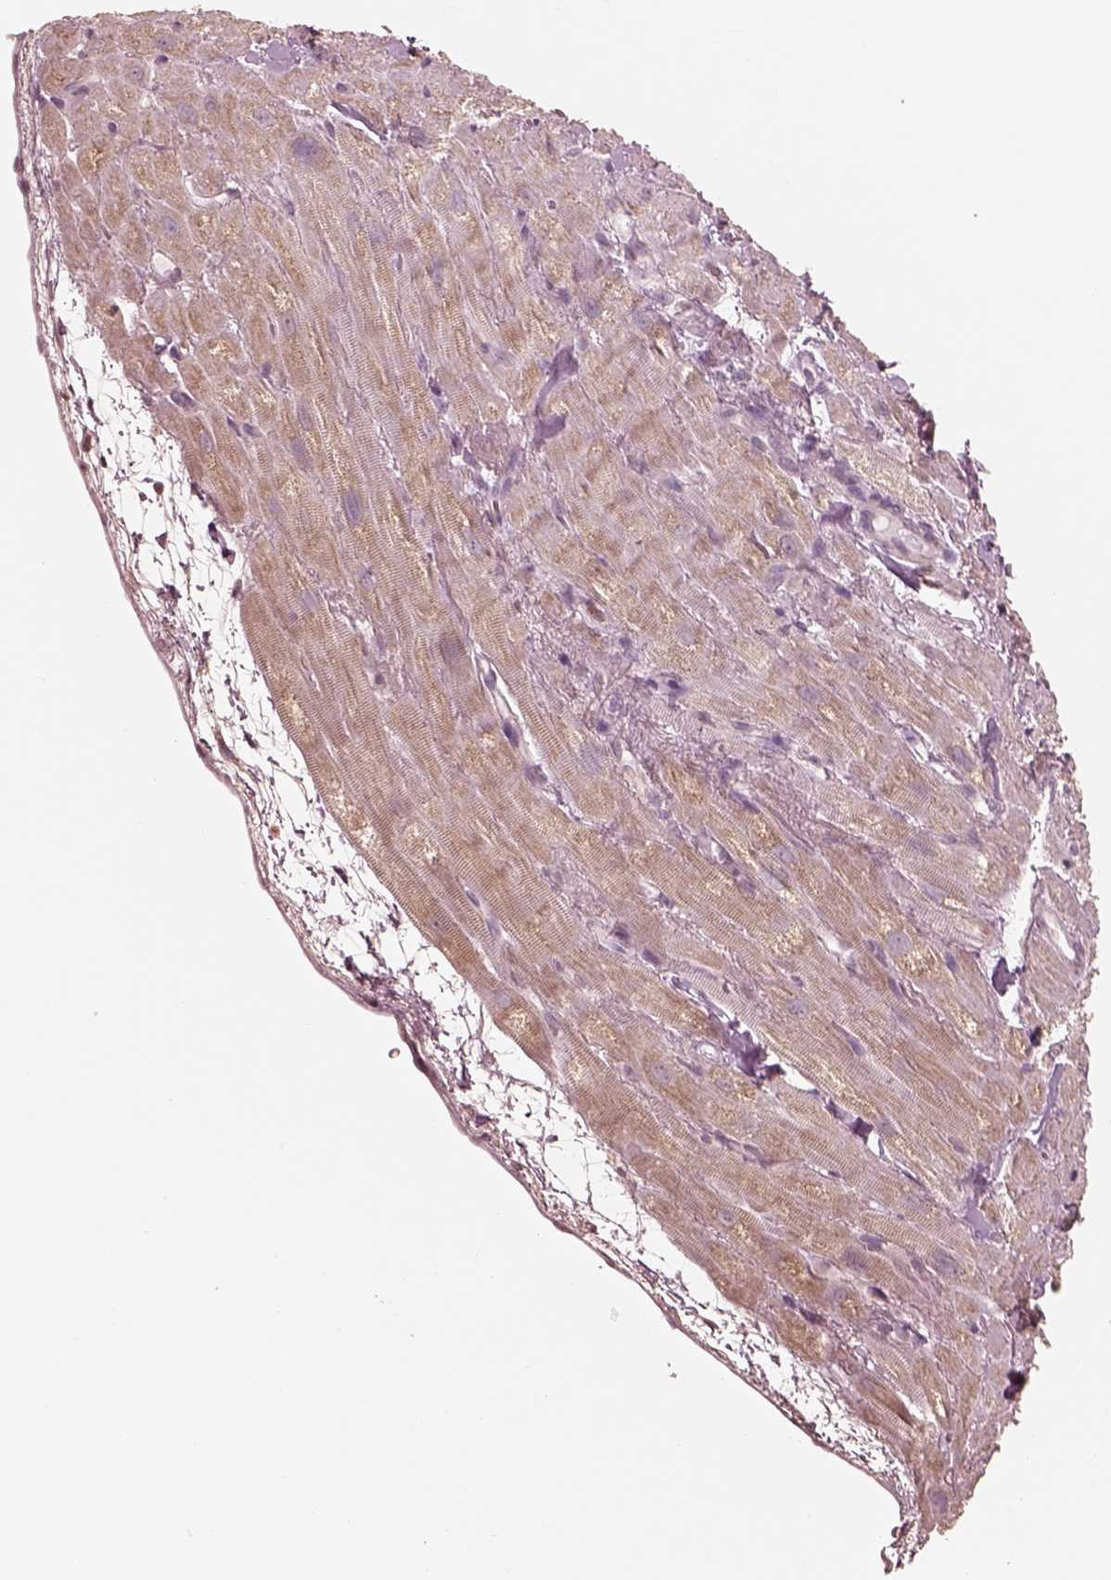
{"staining": {"intensity": "moderate", "quantity": ">75%", "location": "cytoplasmic/membranous"}, "tissue": "heart muscle", "cell_type": "Cardiomyocytes", "image_type": "normal", "snomed": [{"axis": "morphology", "description": "Normal tissue, NOS"}, {"axis": "topography", "description": "Heart"}], "caption": "A medium amount of moderate cytoplasmic/membranous expression is present in about >75% of cardiomyocytes in unremarkable heart muscle.", "gene": "ENTPD6", "patient": {"sex": "female", "age": 62}}